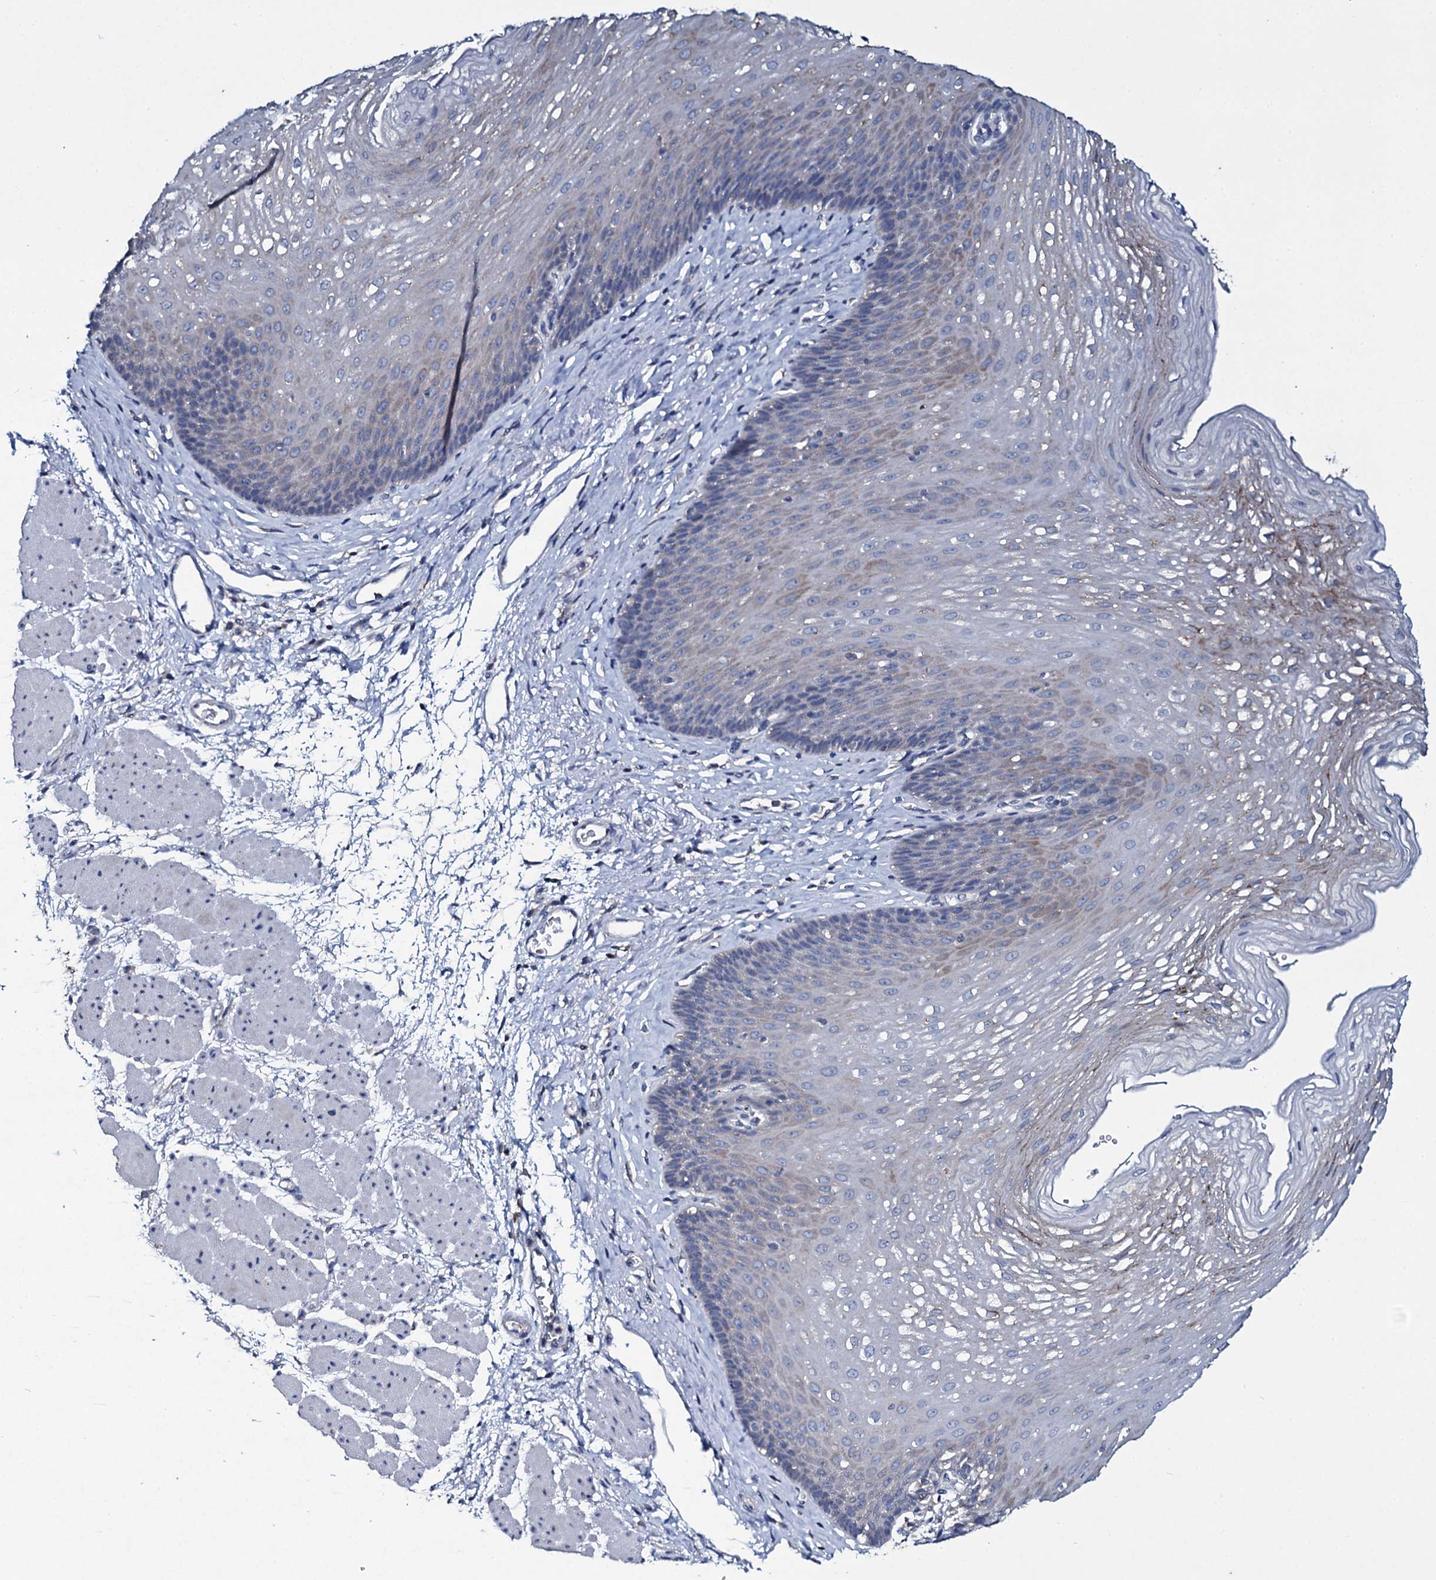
{"staining": {"intensity": "weak", "quantity": "<25%", "location": "cytoplasmic/membranous"}, "tissue": "esophagus", "cell_type": "Squamous epithelial cells", "image_type": "normal", "snomed": [{"axis": "morphology", "description": "Normal tissue, NOS"}, {"axis": "topography", "description": "Esophagus"}], "caption": "The IHC image has no significant expression in squamous epithelial cells of esophagus. Nuclei are stained in blue.", "gene": "TPGS2", "patient": {"sex": "female", "age": 66}}